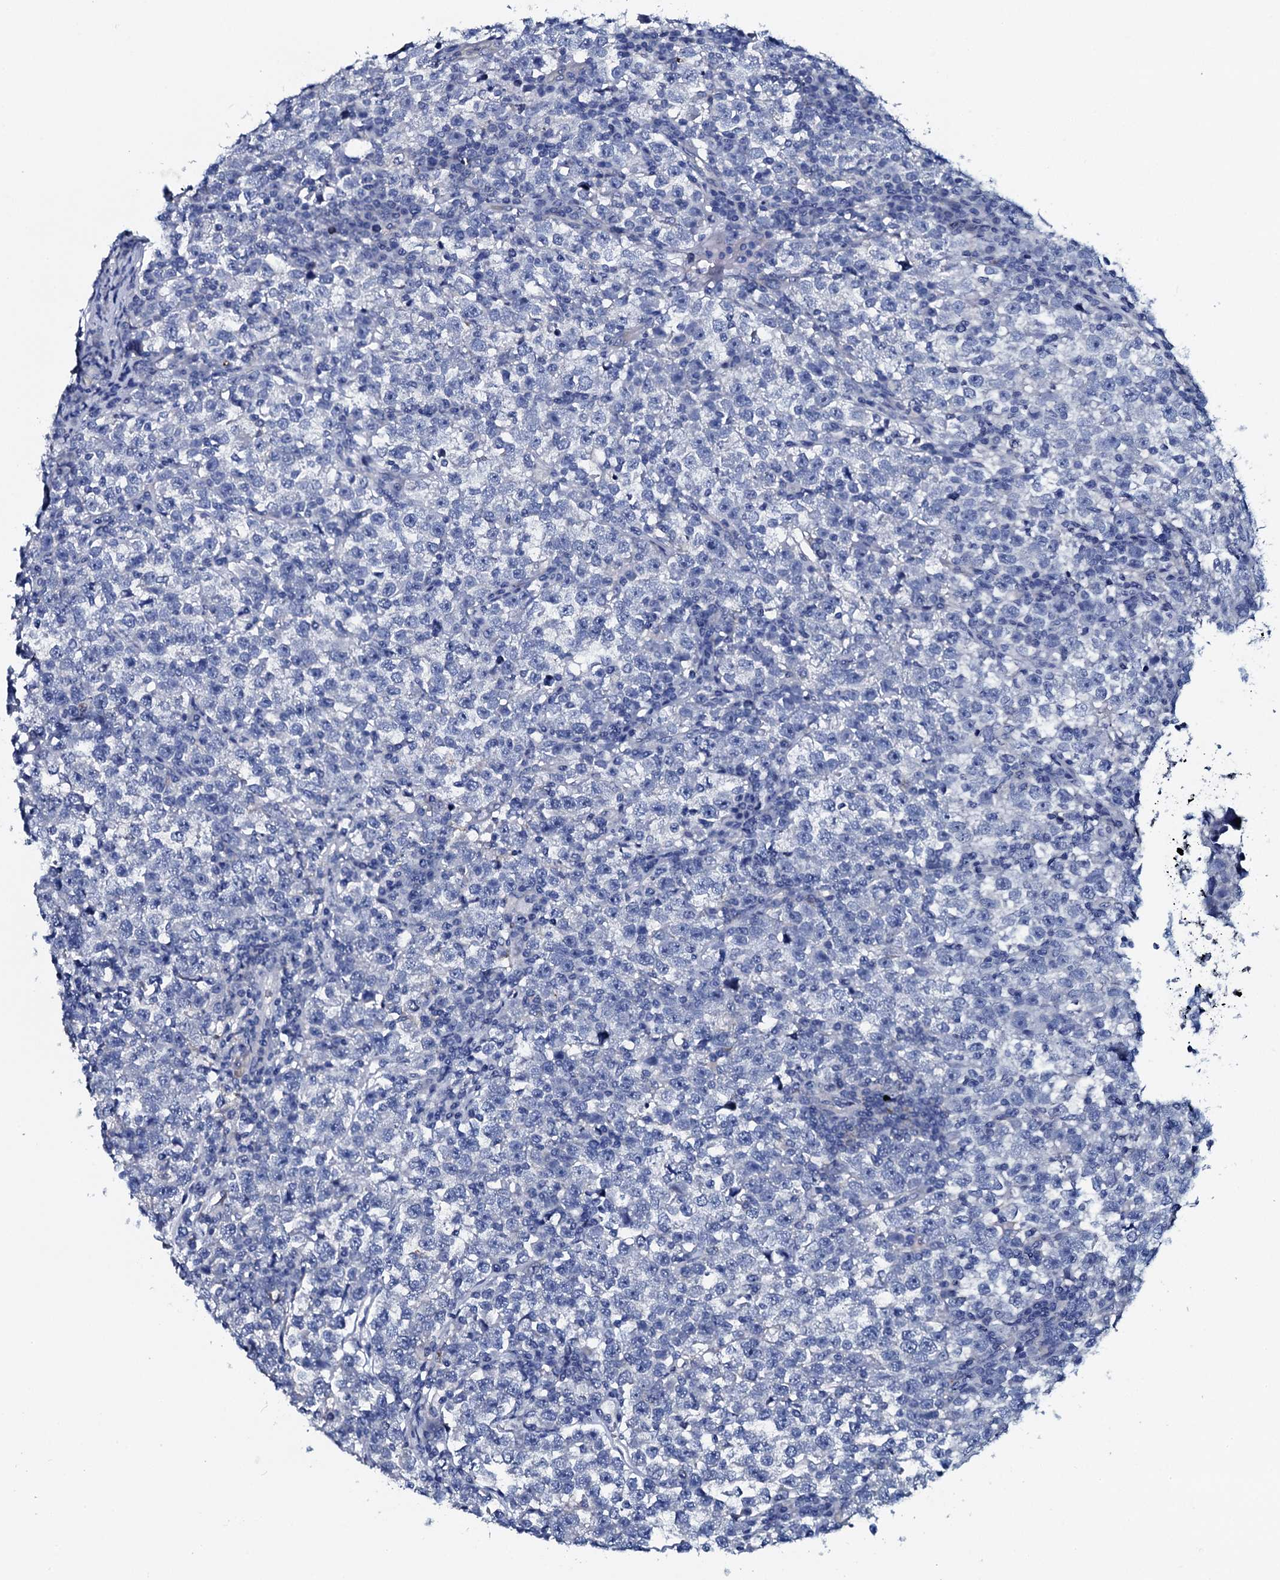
{"staining": {"intensity": "negative", "quantity": "none", "location": "none"}, "tissue": "testis cancer", "cell_type": "Tumor cells", "image_type": "cancer", "snomed": [{"axis": "morphology", "description": "Normal tissue, NOS"}, {"axis": "morphology", "description": "Seminoma, NOS"}, {"axis": "topography", "description": "Testis"}], "caption": "Testis seminoma was stained to show a protein in brown. There is no significant expression in tumor cells.", "gene": "GYS2", "patient": {"sex": "male", "age": 43}}